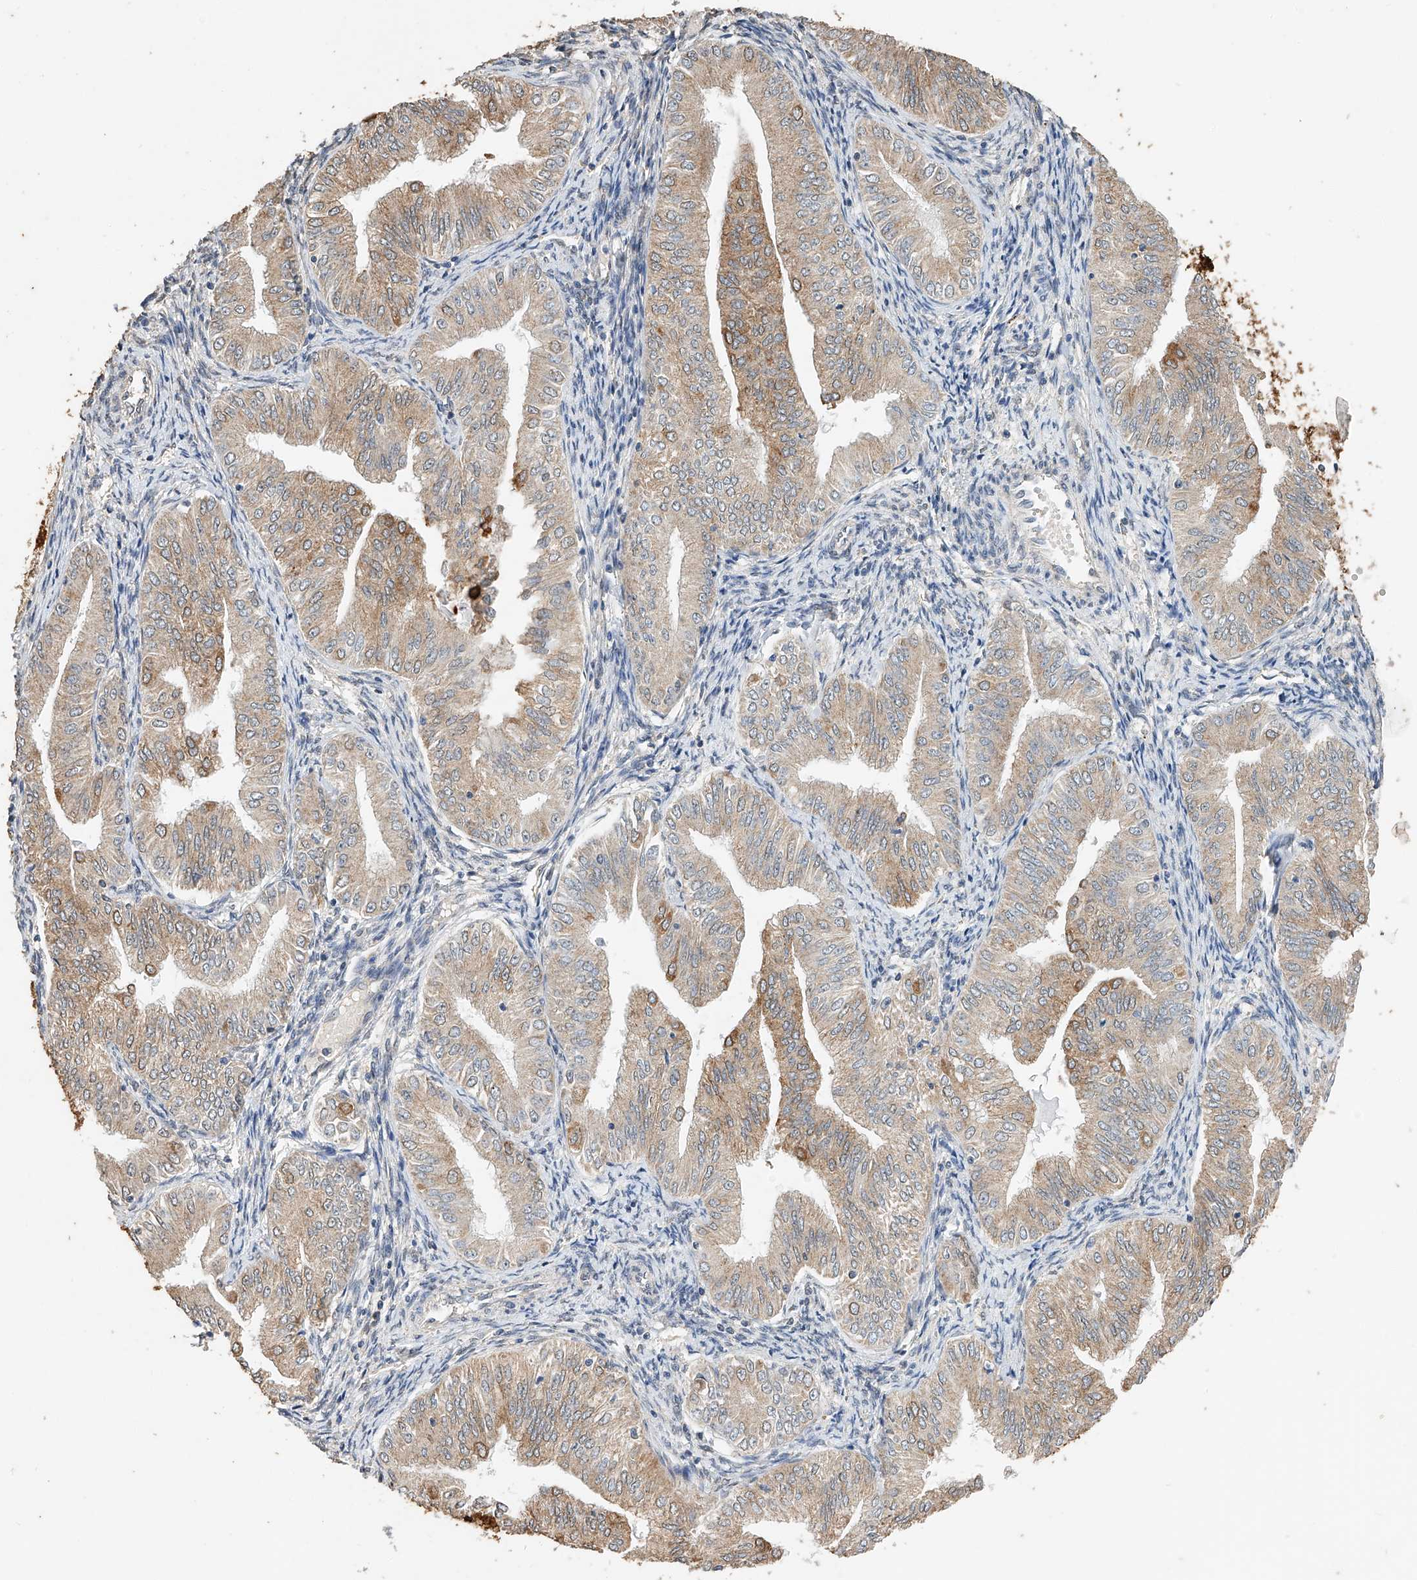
{"staining": {"intensity": "moderate", "quantity": "25%-75%", "location": "cytoplasmic/membranous"}, "tissue": "endometrial cancer", "cell_type": "Tumor cells", "image_type": "cancer", "snomed": [{"axis": "morphology", "description": "Normal tissue, NOS"}, {"axis": "morphology", "description": "Adenocarcinoma, NOS"}, {"axis": "topography", "description": "Endometrium"}], "caption": "Adenocarcinoma (endometrial) stained for a protein reveals moderate cytoplasmic/membranous positivity in tumor cells.", "gene": "CERS4", "patient": {"sex": "female", "age": 53}}